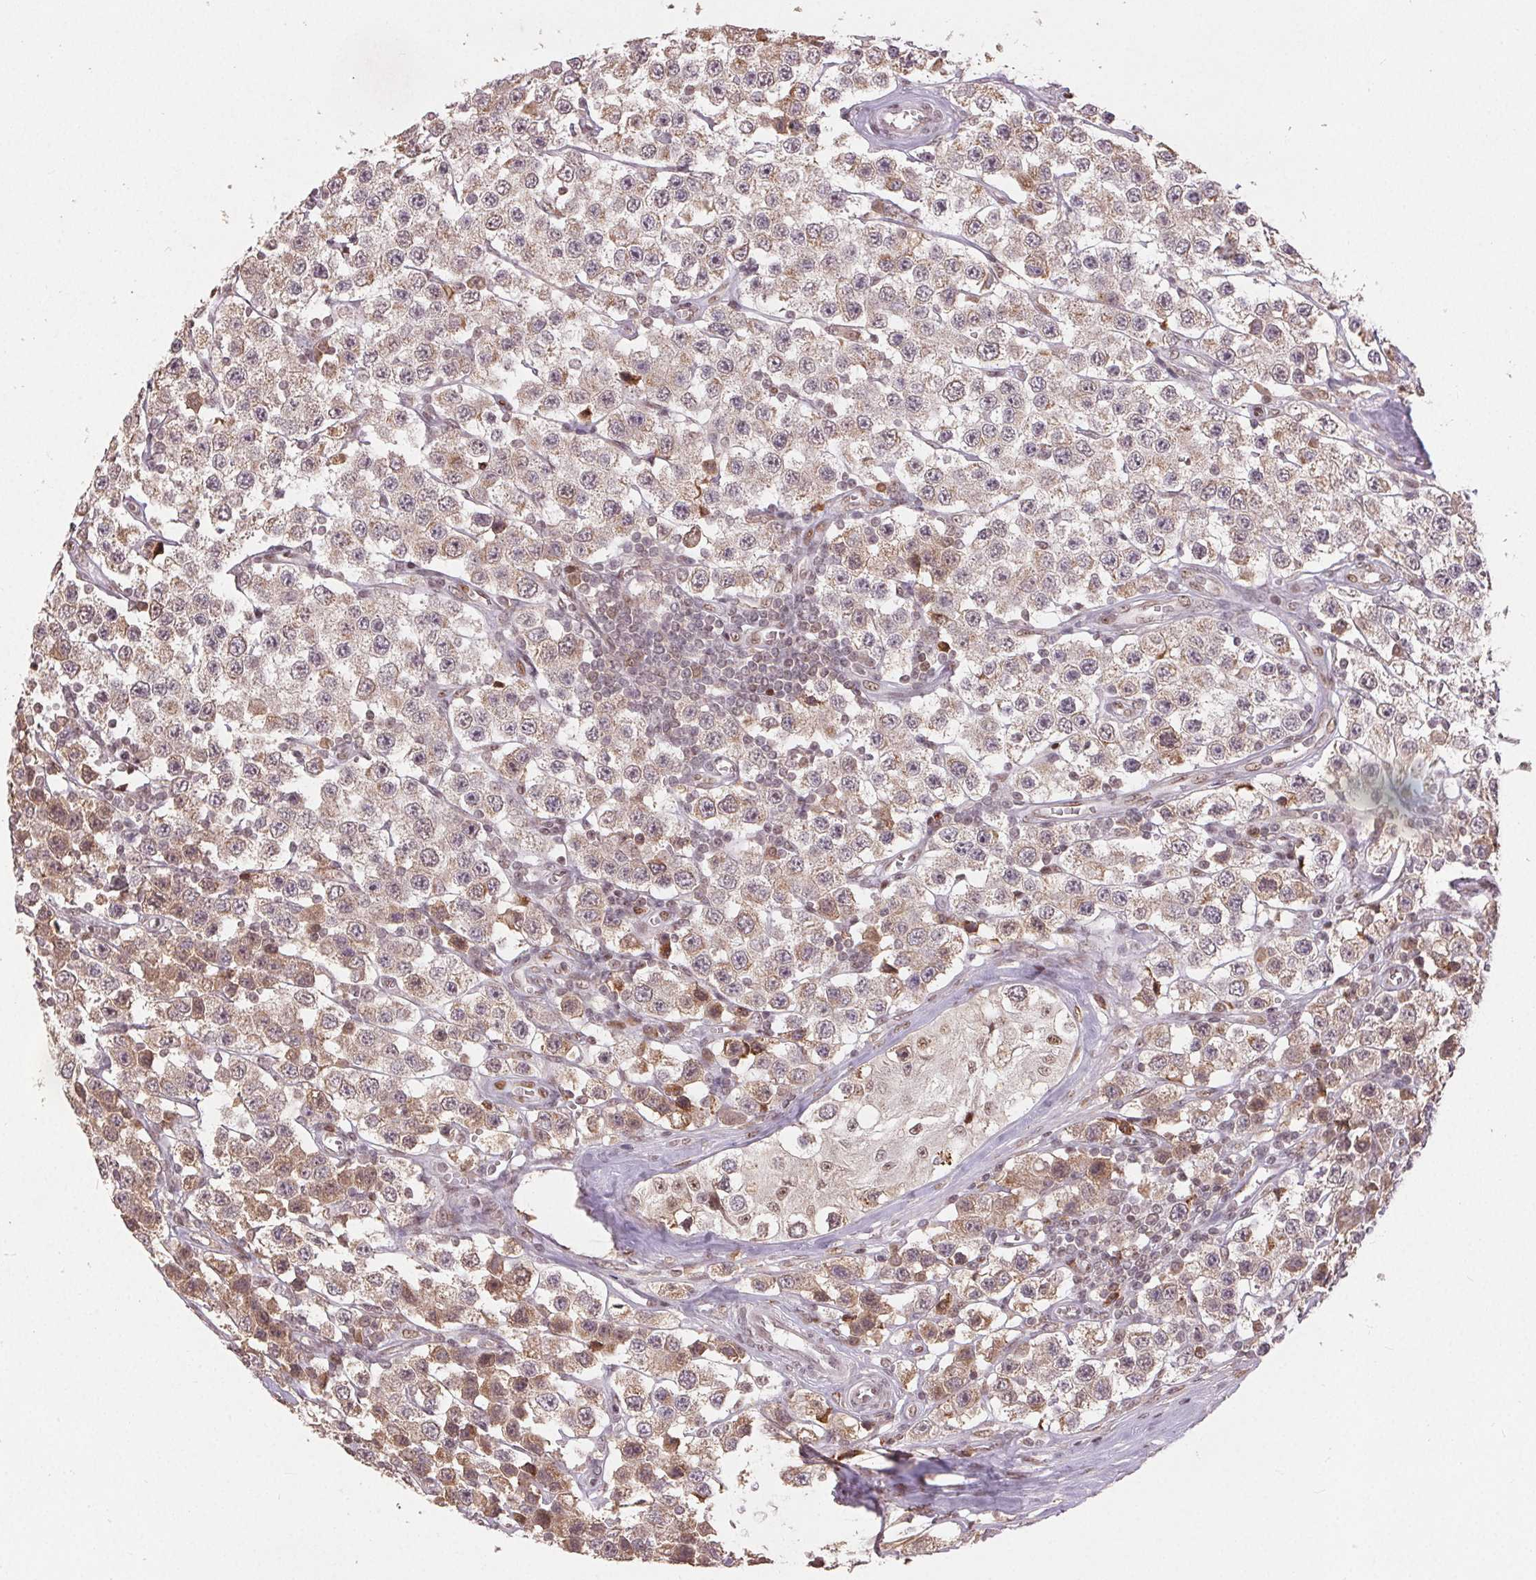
{"staining": {"intensity": "weak", "quantity": "<25%", "location": "cytoplasmic/membranous,nuclear"}, "tissue": "testis cancer", "cell_type": "Tumor cells", "image_type": "cancer", "snomed": [{"axis": "morphology", "description": "Seminoma, NOS"}, {"axis": "topography", "description": "Testis"}], "caption": "This is an IHC image of testis cancer. There is no positivity in tumor cells.", "gene": "MAPKAPK2", "patient": {"sex": "male", "age": 34}}